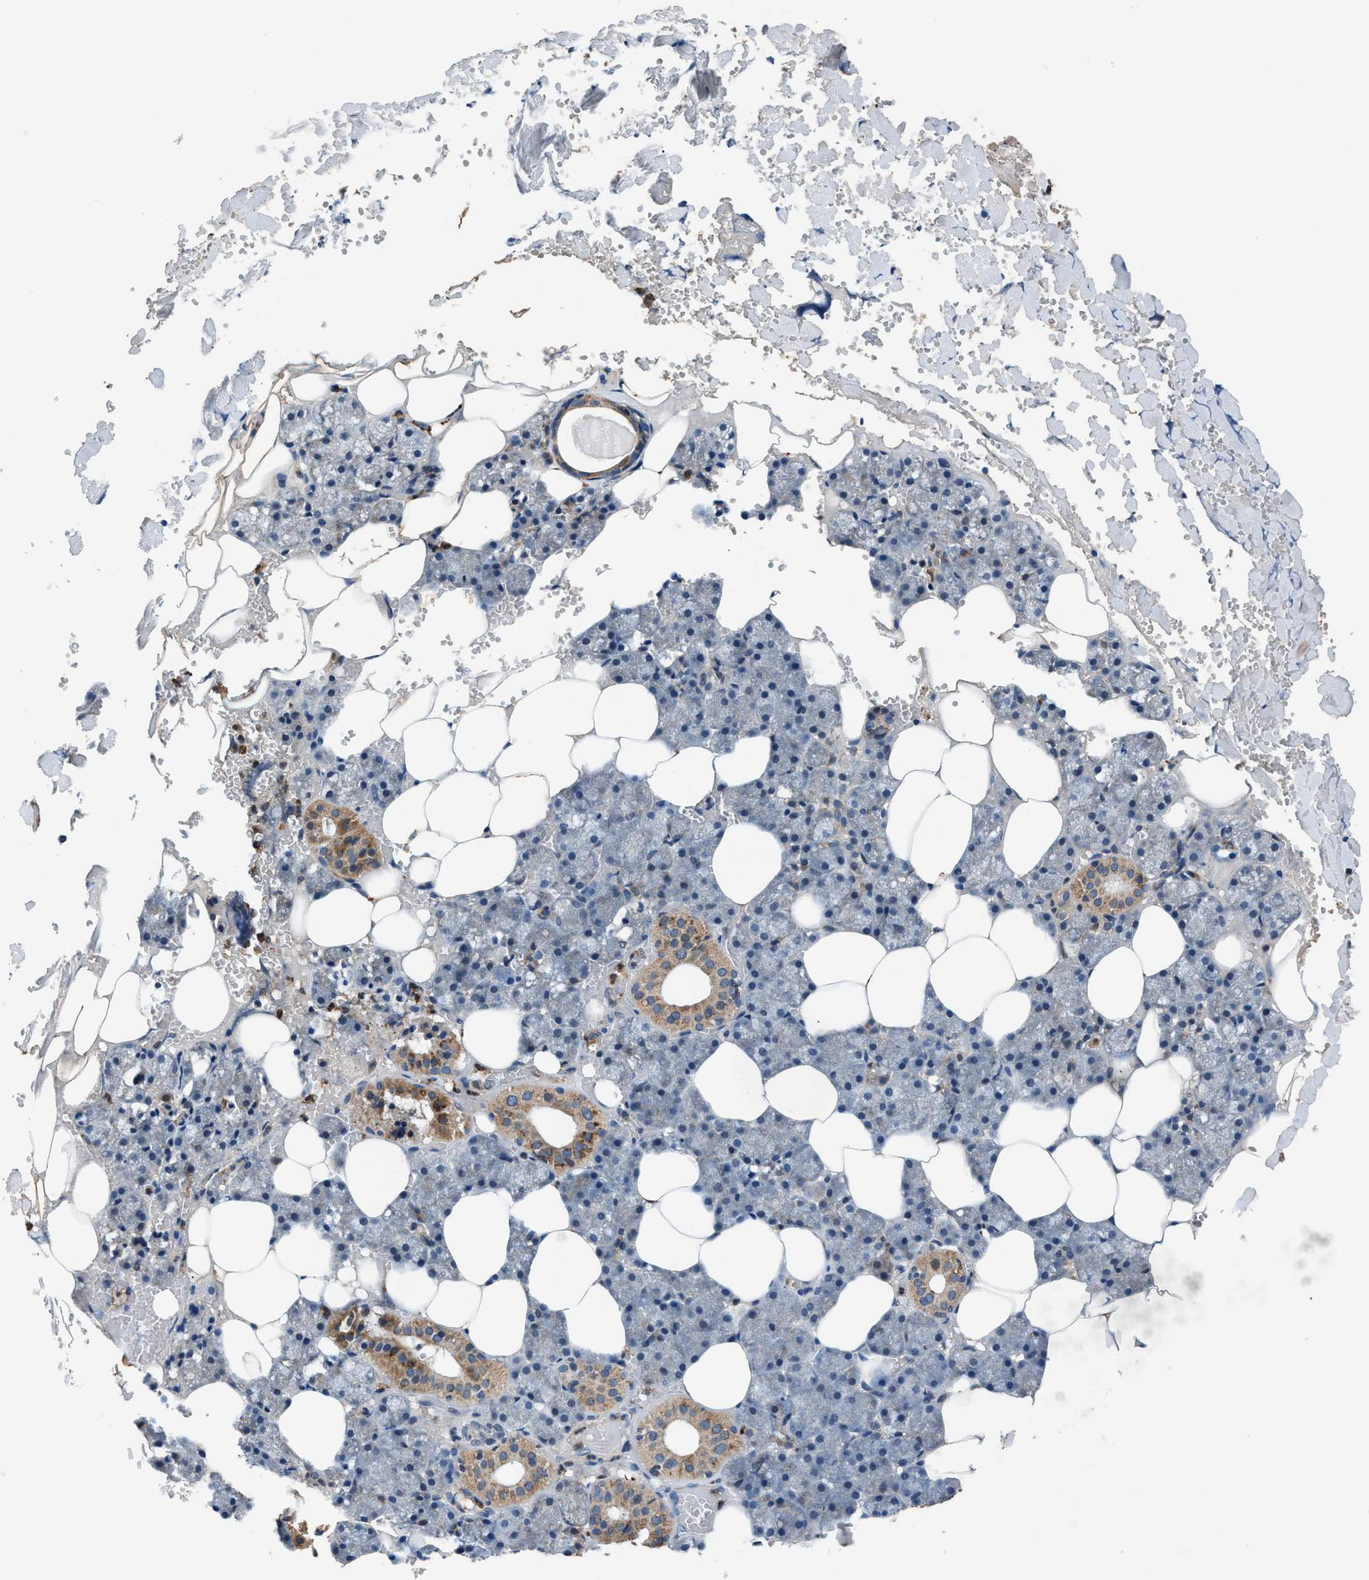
{"staining": {"intensity": "moderate", "quantity": "<25%", "location": "cytoplasmic/membranous"}, "tissue": "salivary gland", "cell_type": "Glandular cells", "image_type": "normal", "snomed": [{"axis": "morphology", "description": "Normal tissue, NOS"}, {"axis": "topography", "description": "Salivary gland"}], "caption": "A low amount of moderate cytoplasmic/membranous expression is appreciated in approximately <25% of glandular cells in benign salivary gland.", "gene": "FAM221A", "patient": {"sex": "male", "age": 62}}